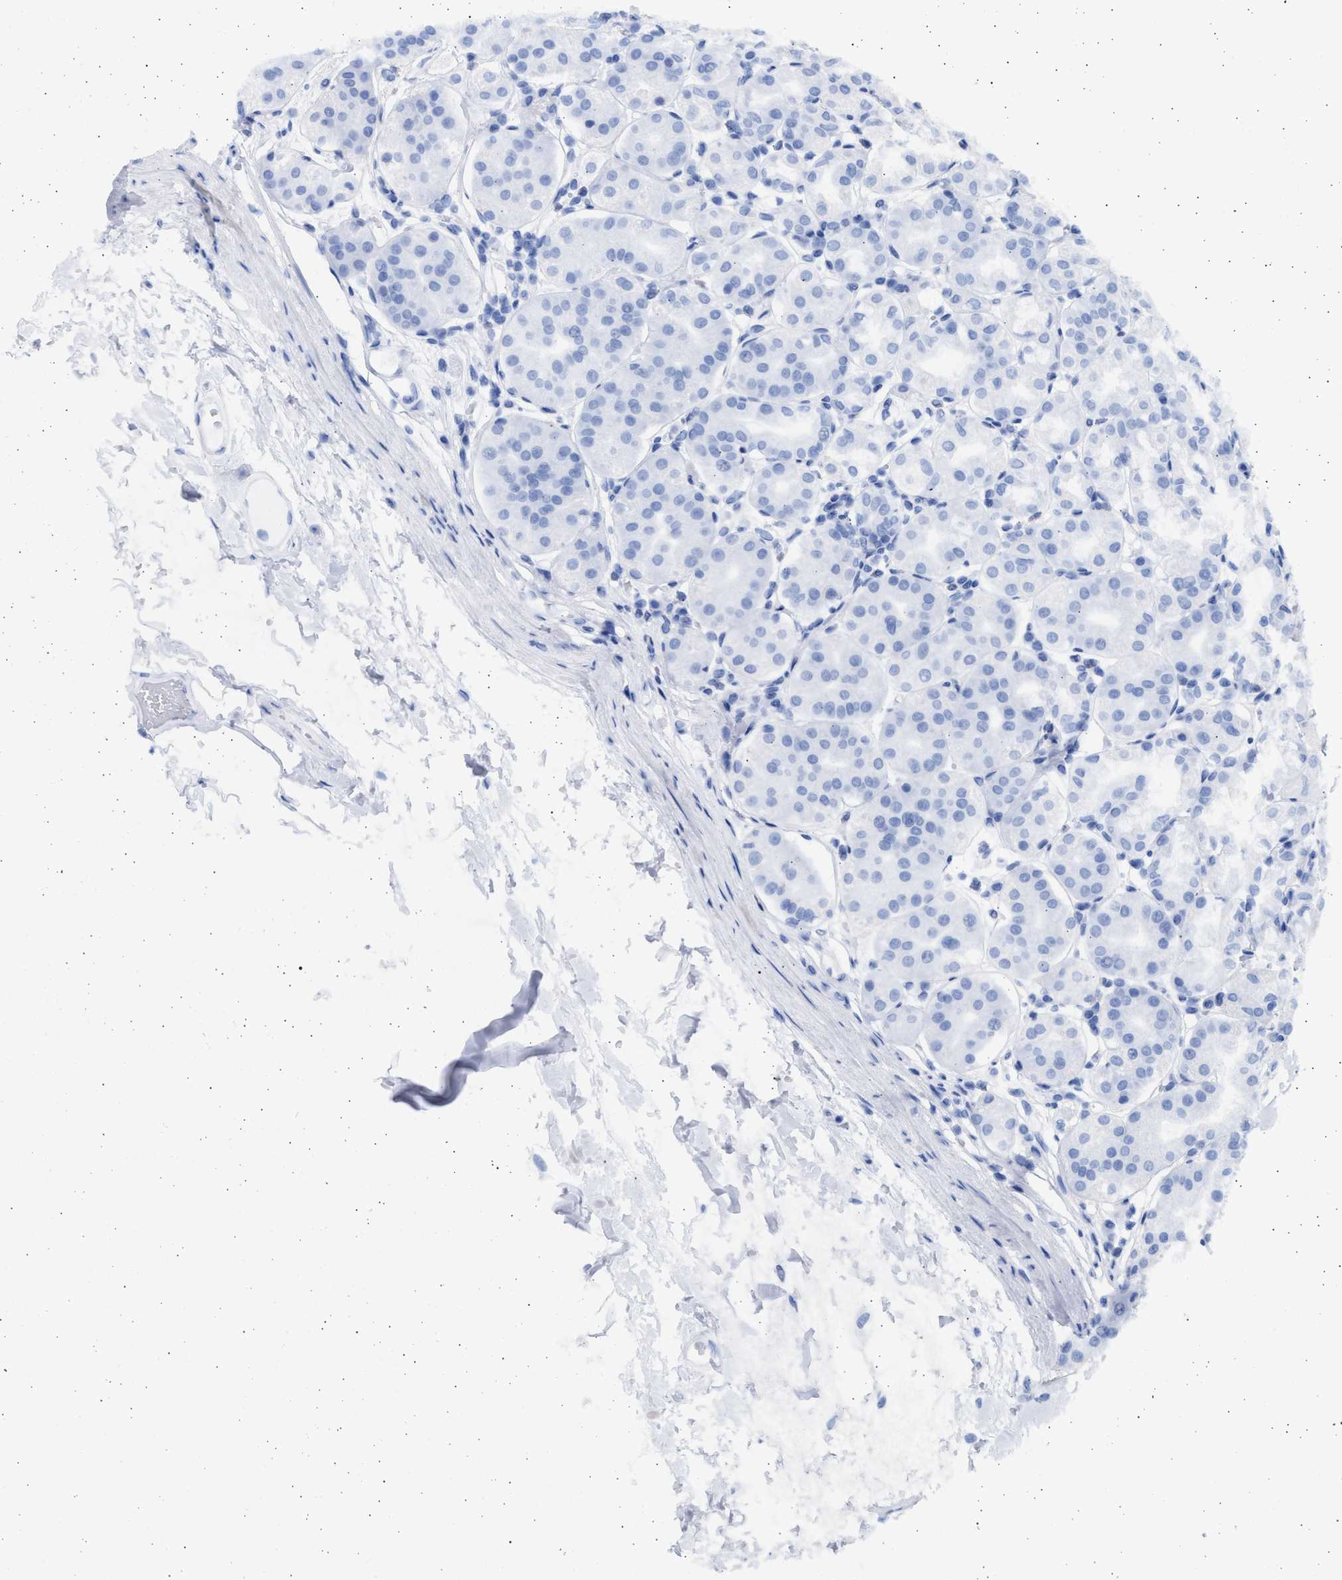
{"staining": {"intensity": "negative", "quantity": "none", "location": "none"}, "tissue": "stomach", "cell_type": "Glandular cells", "image_type": "normal", "snomed": [{"axis": "morphology", "description": "Normal tissue, NOS"}, {"axis": "topography", "description": "Stomach"}, {"axis": "topography", "description": "Stomach, lower"}], "caption": "Glandular cells are negative for protein expression in normal human stomach. (Brightfield microscopy of DAB immunohistochemistry (IHC) at high magnification).", "gene": "ALDOC", "patient": {"sex": "female", "age": 56}}